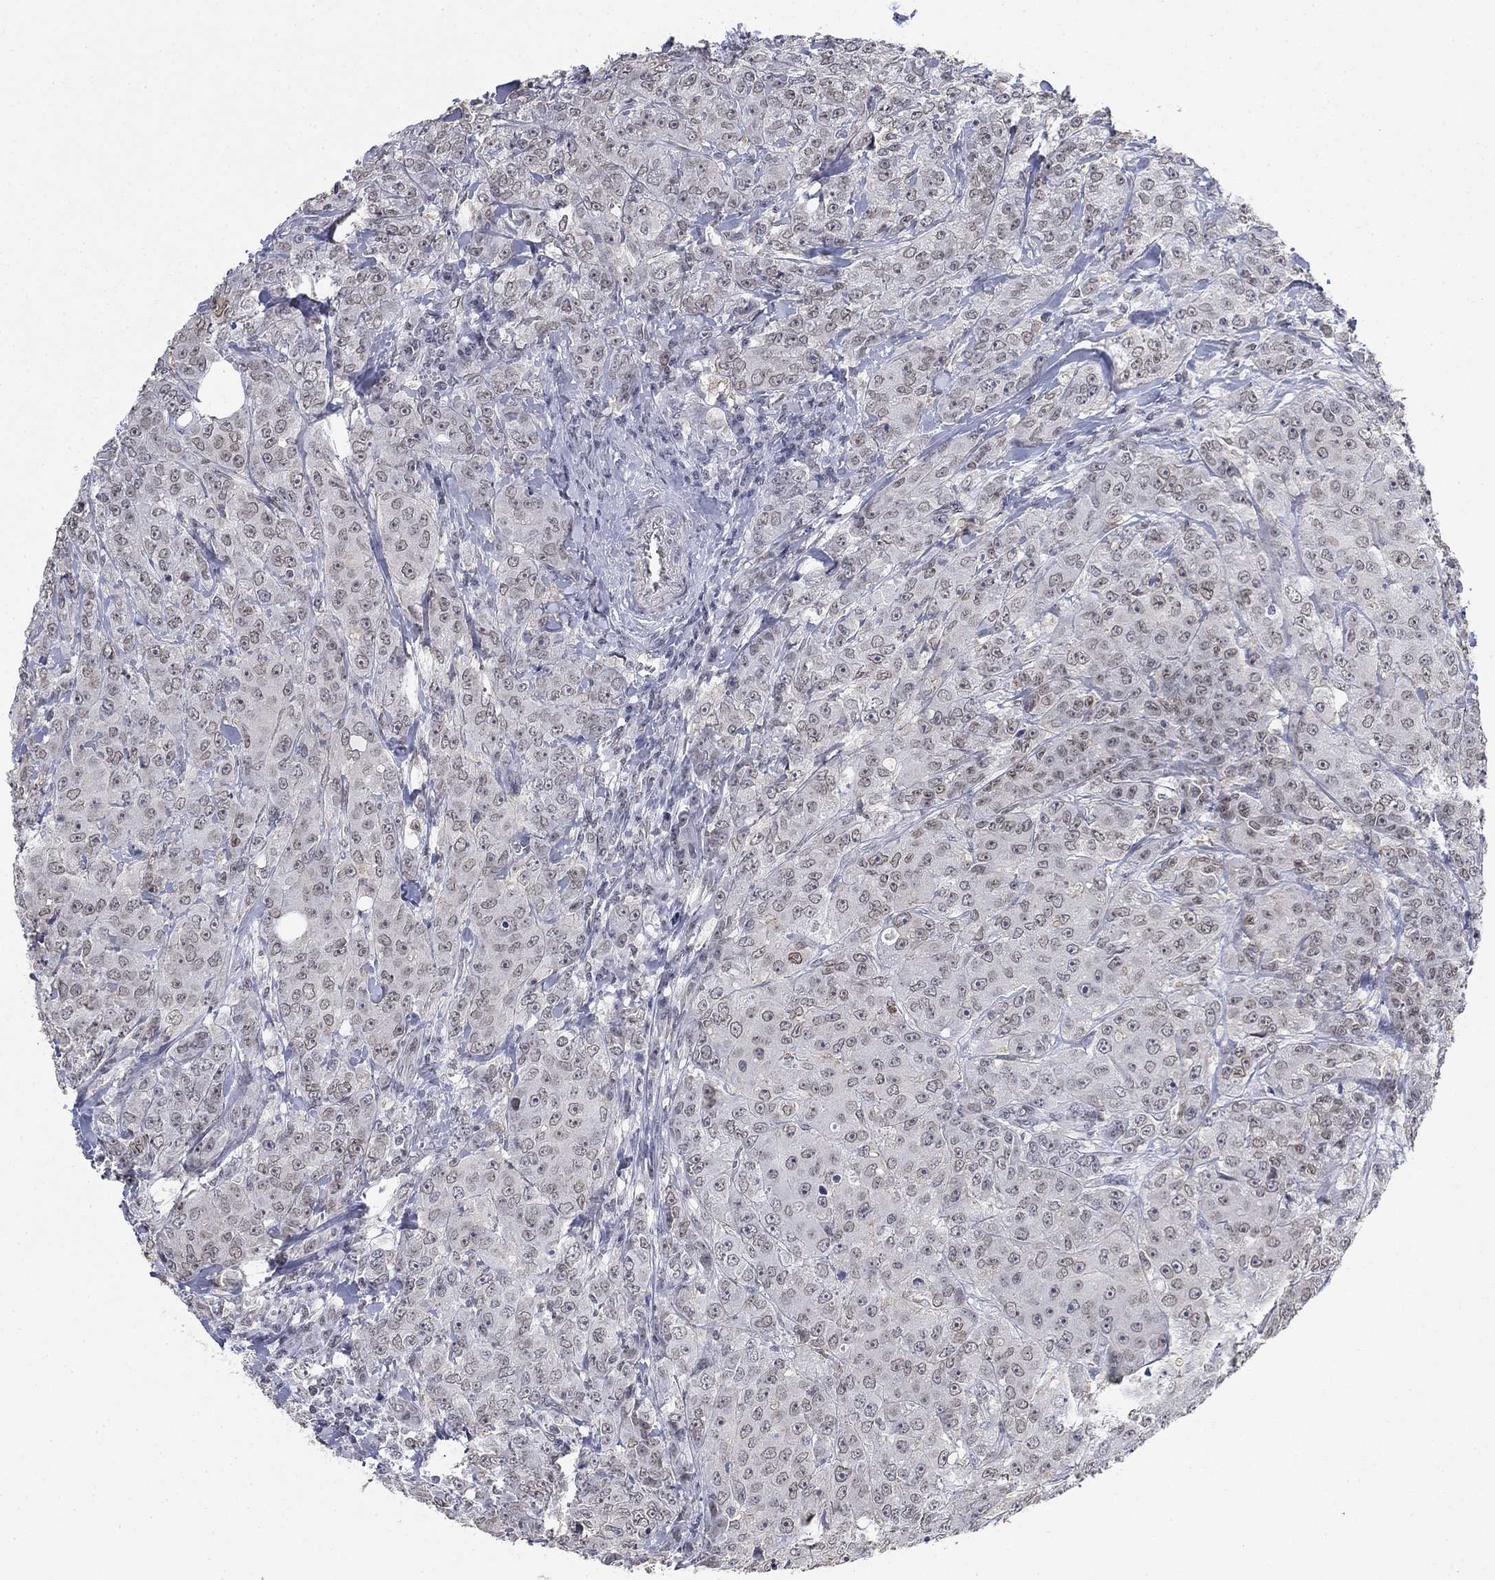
{"staining": {"intensity": "strong", "quantity": "<25%", "location": "cytoplasmic/membranous,nuclear"}, "tissue": "breast cancer", "cell_type": "Tumor cells", "image_type": "cancer", "snomed": [{"axis": "morphology", "description": "Duct carcinoma"}, {"axis": "topography", "description": "Breast"}], "caption": "Immunohistochemistry (DAB) staining of human breast intraductal carcinoma shows strong cytoplasmic/membranous and nuclear protein staining in about <25% of tumor cells. Using DAB (brown) and hematoxylin (blue) stains, captured at high magnification using brightfield microscopy.", "gene": "TOR1AIP1", "patient": {"sex": "female", "age": 43}}